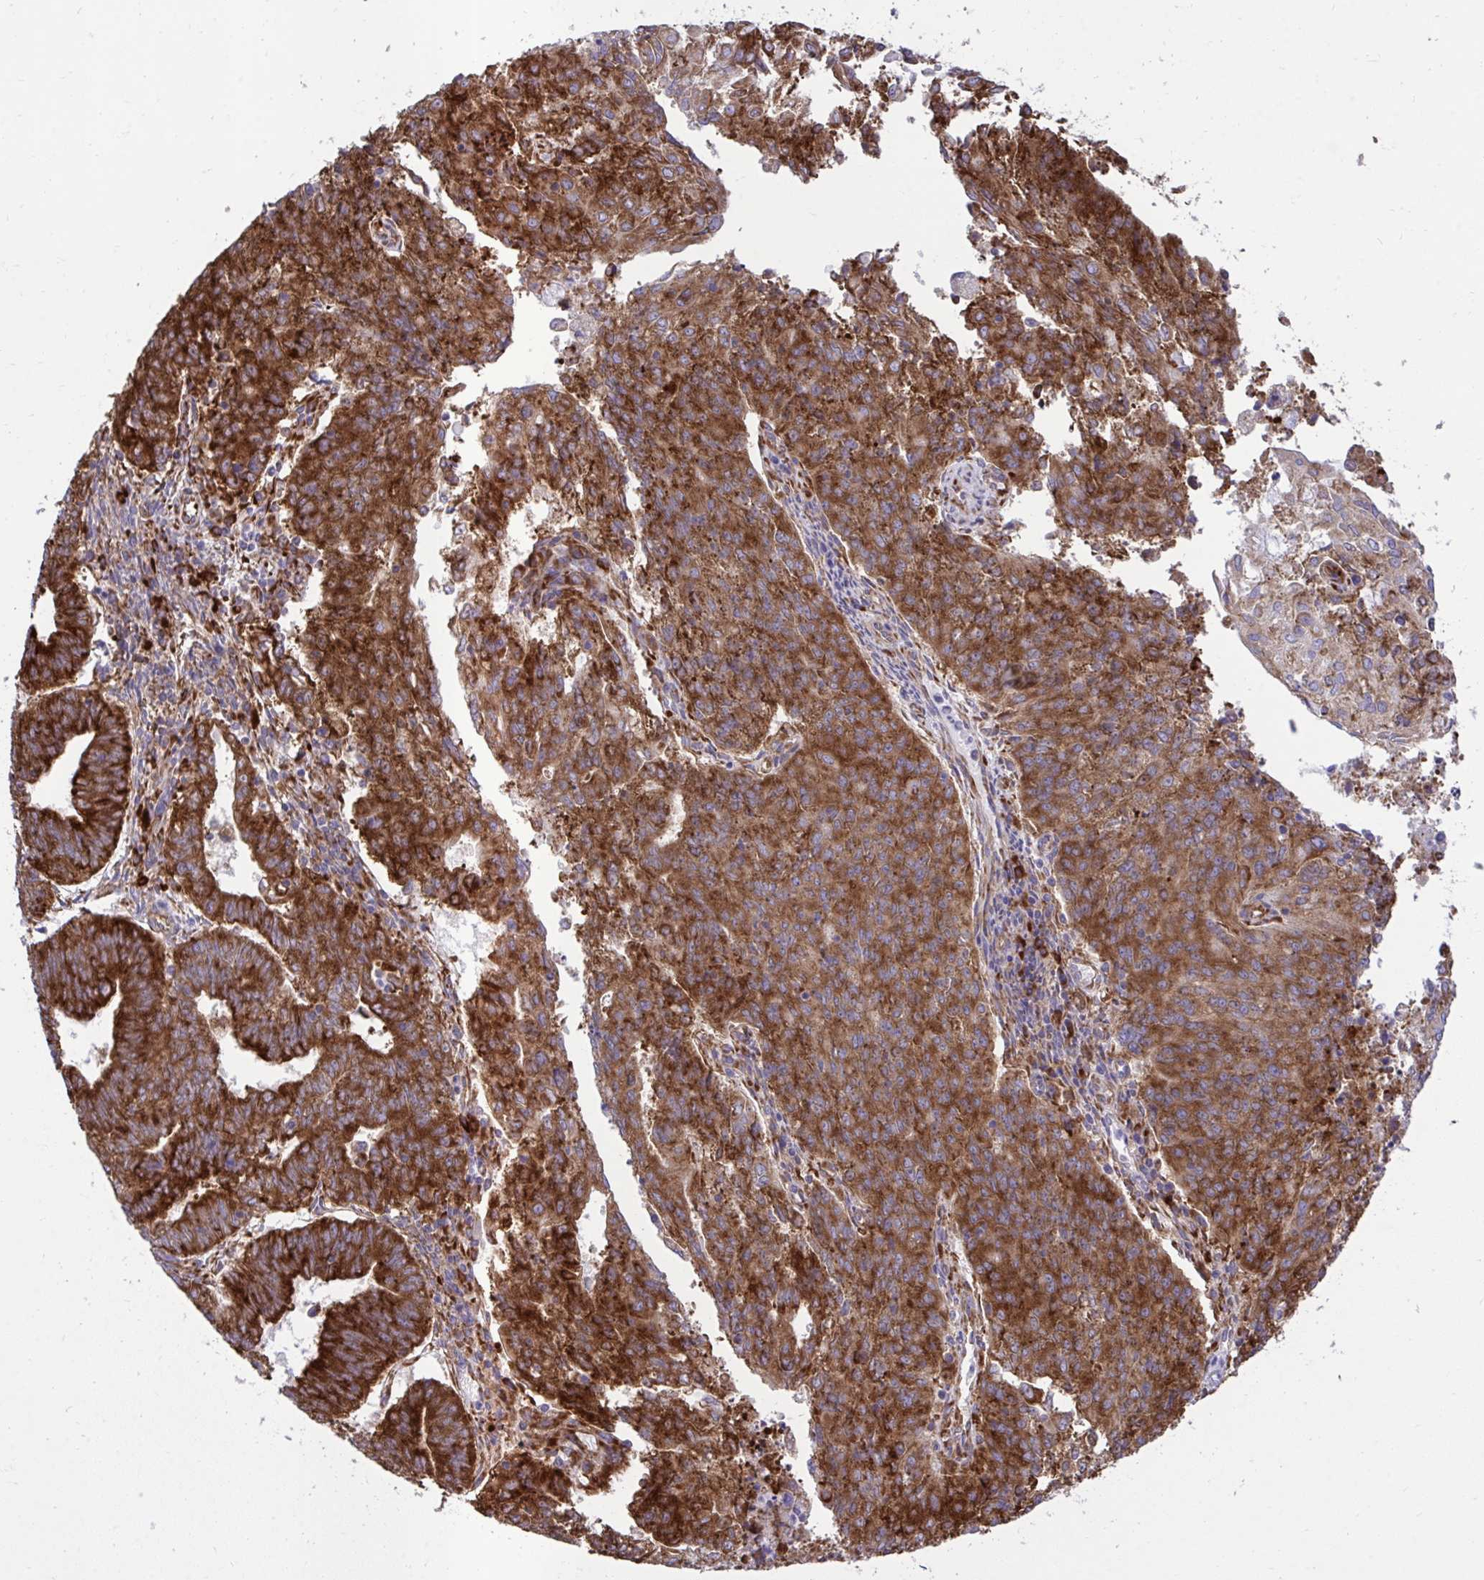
{"staining": {"intensity": "strong", "quantity": ">75%", "location": "cytoplasmic/membranous"}, "tissue": "endometrial cancer", "cell_type": "Tumor cells", "image_type": "cancer", "snomed": [{"axis": "morphology", "description": "Adenocarcinoma, NOS"}, {"axis": "topography", "description": "Endometrium"}], "caption": "Tumor cells exhibit strong cytoplasmic/membranous positivity in about >75% of cells in endometrial adenocarcinoma. (Brightfield microscopy of DAB IHC at high magnification).", "gene": "RPS15", "patient": {"sex": "female", "age": 82}}